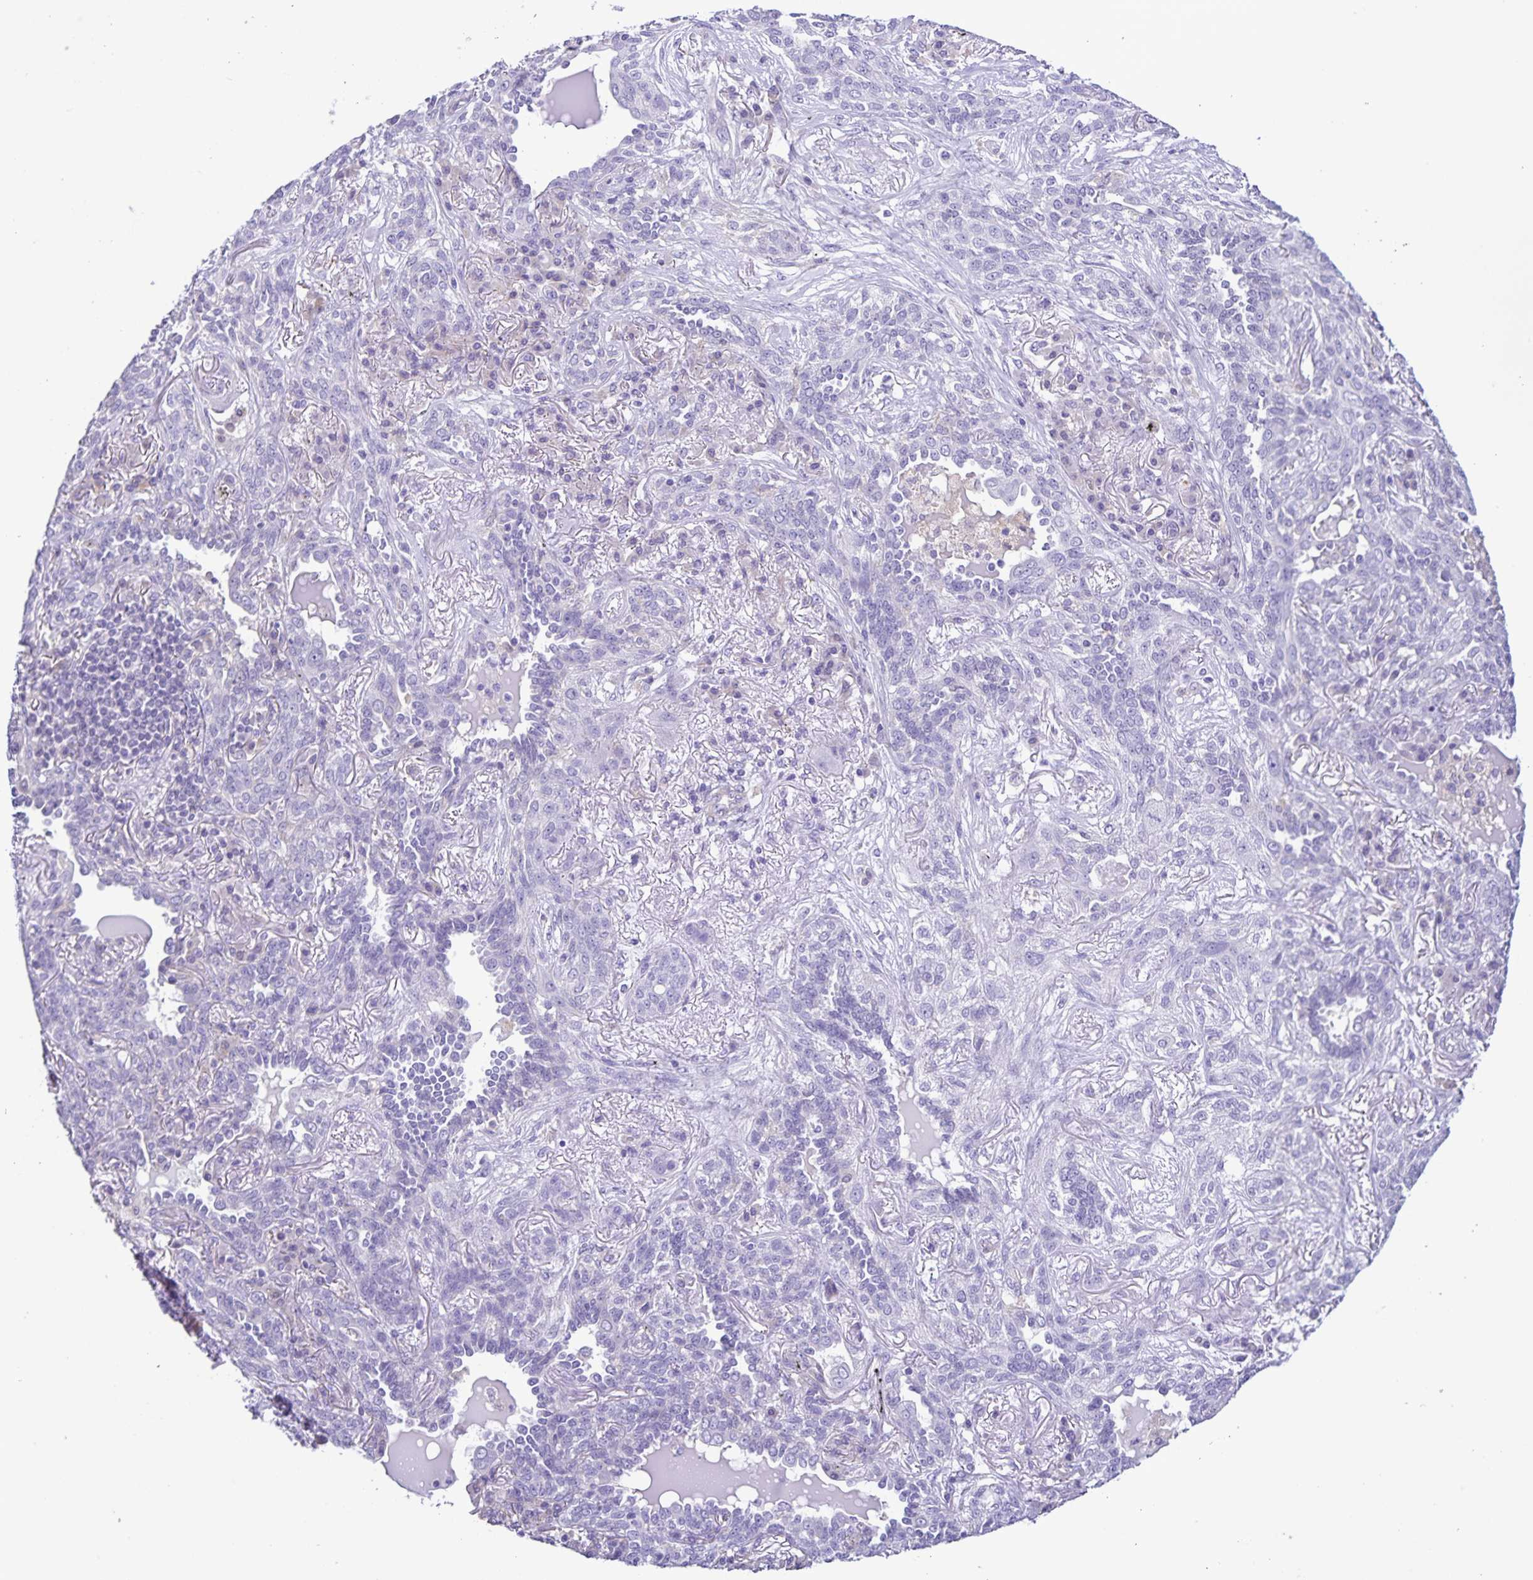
{"staining": {"intensity": "negative", "quantity": "none", "location": "none"}, "tissue": "lung cancer", "cell_type": "Tumor cells", "image_type": "cancer", "snomed": [{"axis": "morphology", "description": "Squamous cell carcinoma, NOS"}, {"axis": "topography", "description": "Lung"}], "caption": "Tumor cells are negative for brown protein staining in lung cancer (squamous cell carcinoma).", "gene": "BOLL", "patient": {"sex": "female", "age": 70}}